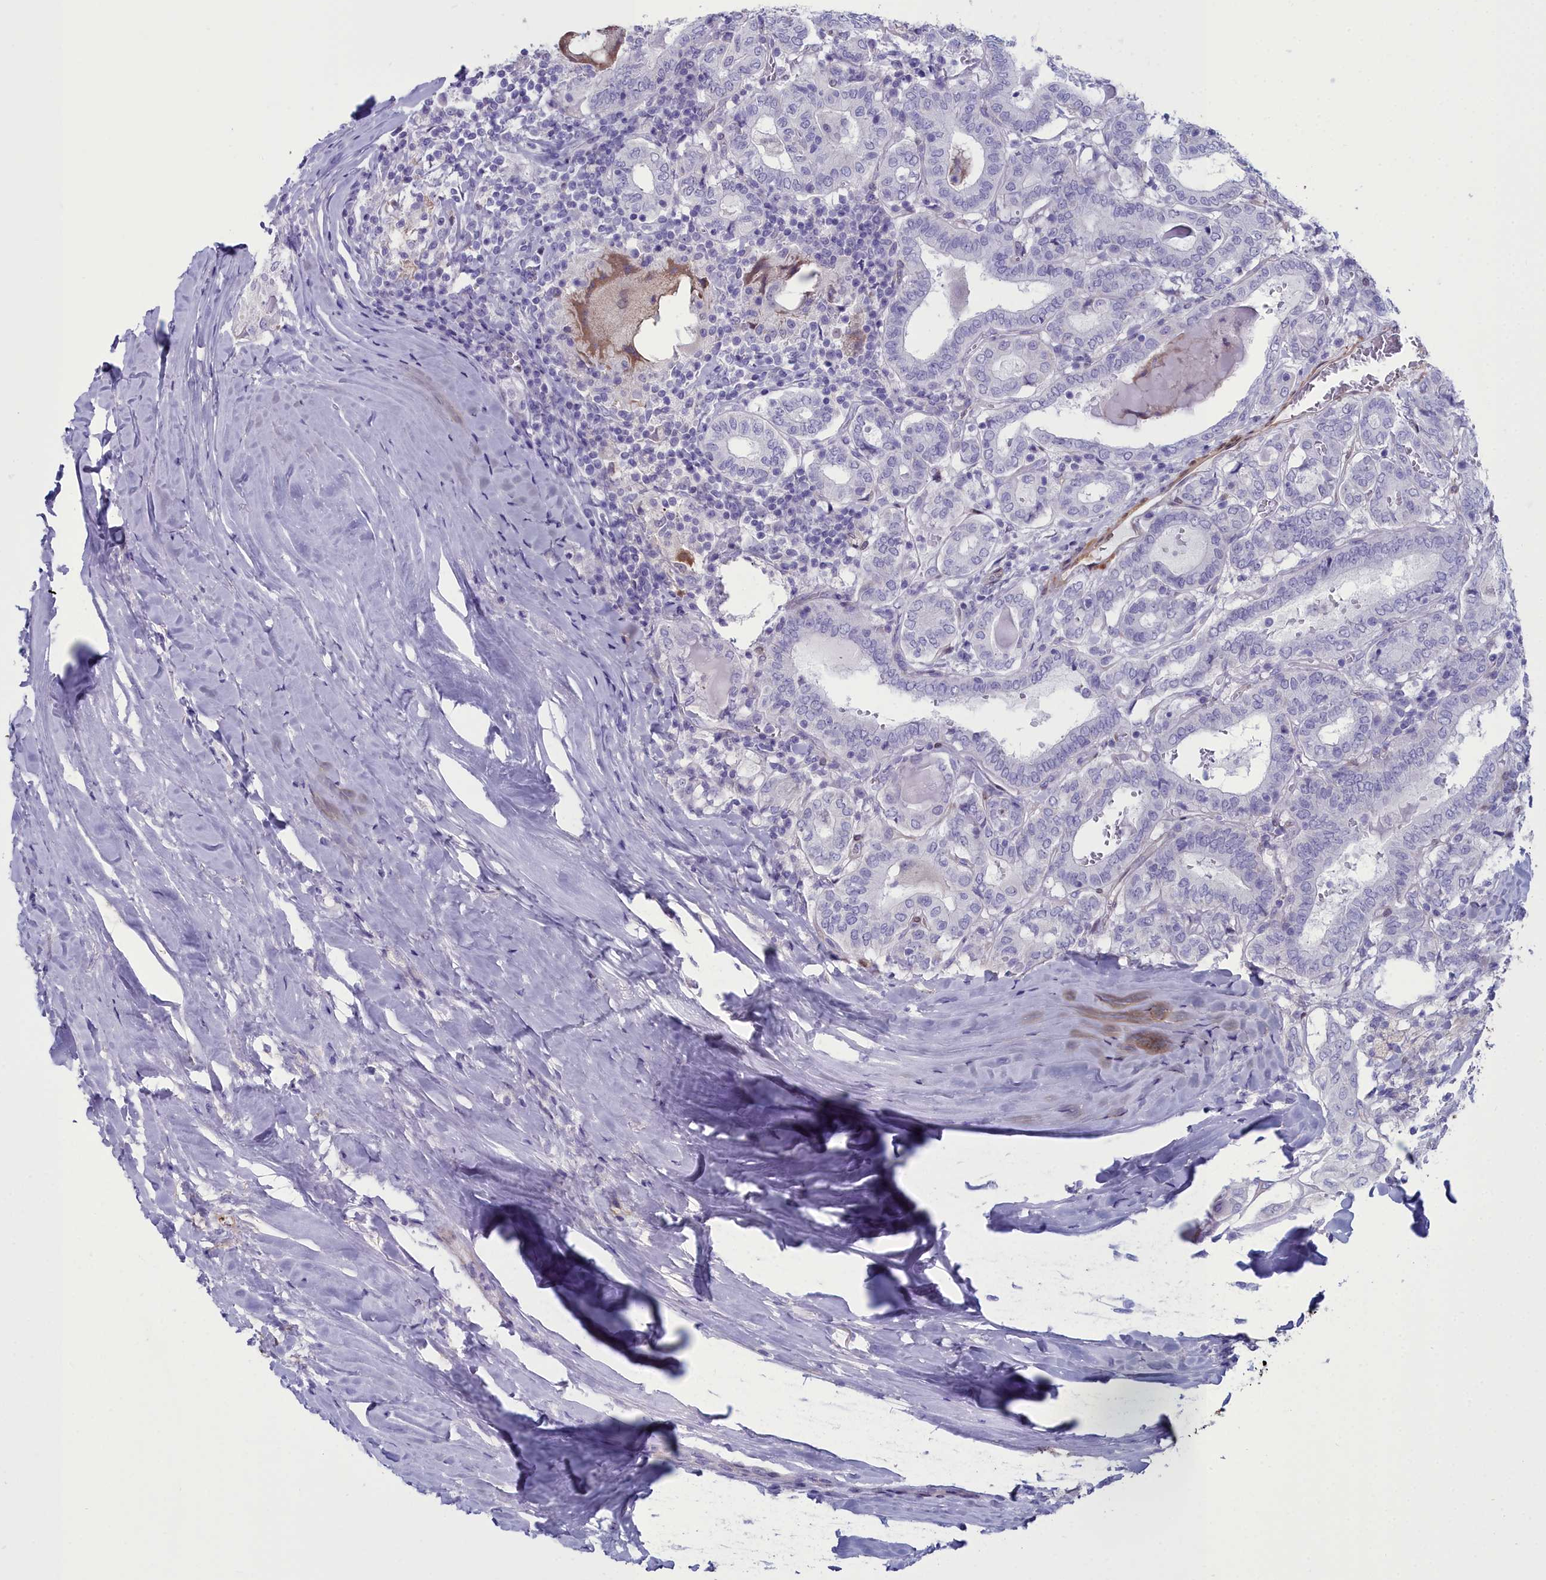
{"staining": {"intensity": "negative", "quantity": "none", "location": "none"}, "tissue": "thyroid cancer", "cell_type": "Tumor cells", "image_type": "cancer", "snomed": [{"axis": "morphology", "description": "Papillary adenocarcinoma, NOS"}, {"axis": "topography", "description": "Thyroid gland"}], "caption": "This is a photomicrograph of immunohistochemistry (IHC) staining of thyroid papillary adenocarcinoma, which shows no positivity in tumor cells.", "gene": "PPP1R14A", "patient": {"sex": "female", "age": 72}}